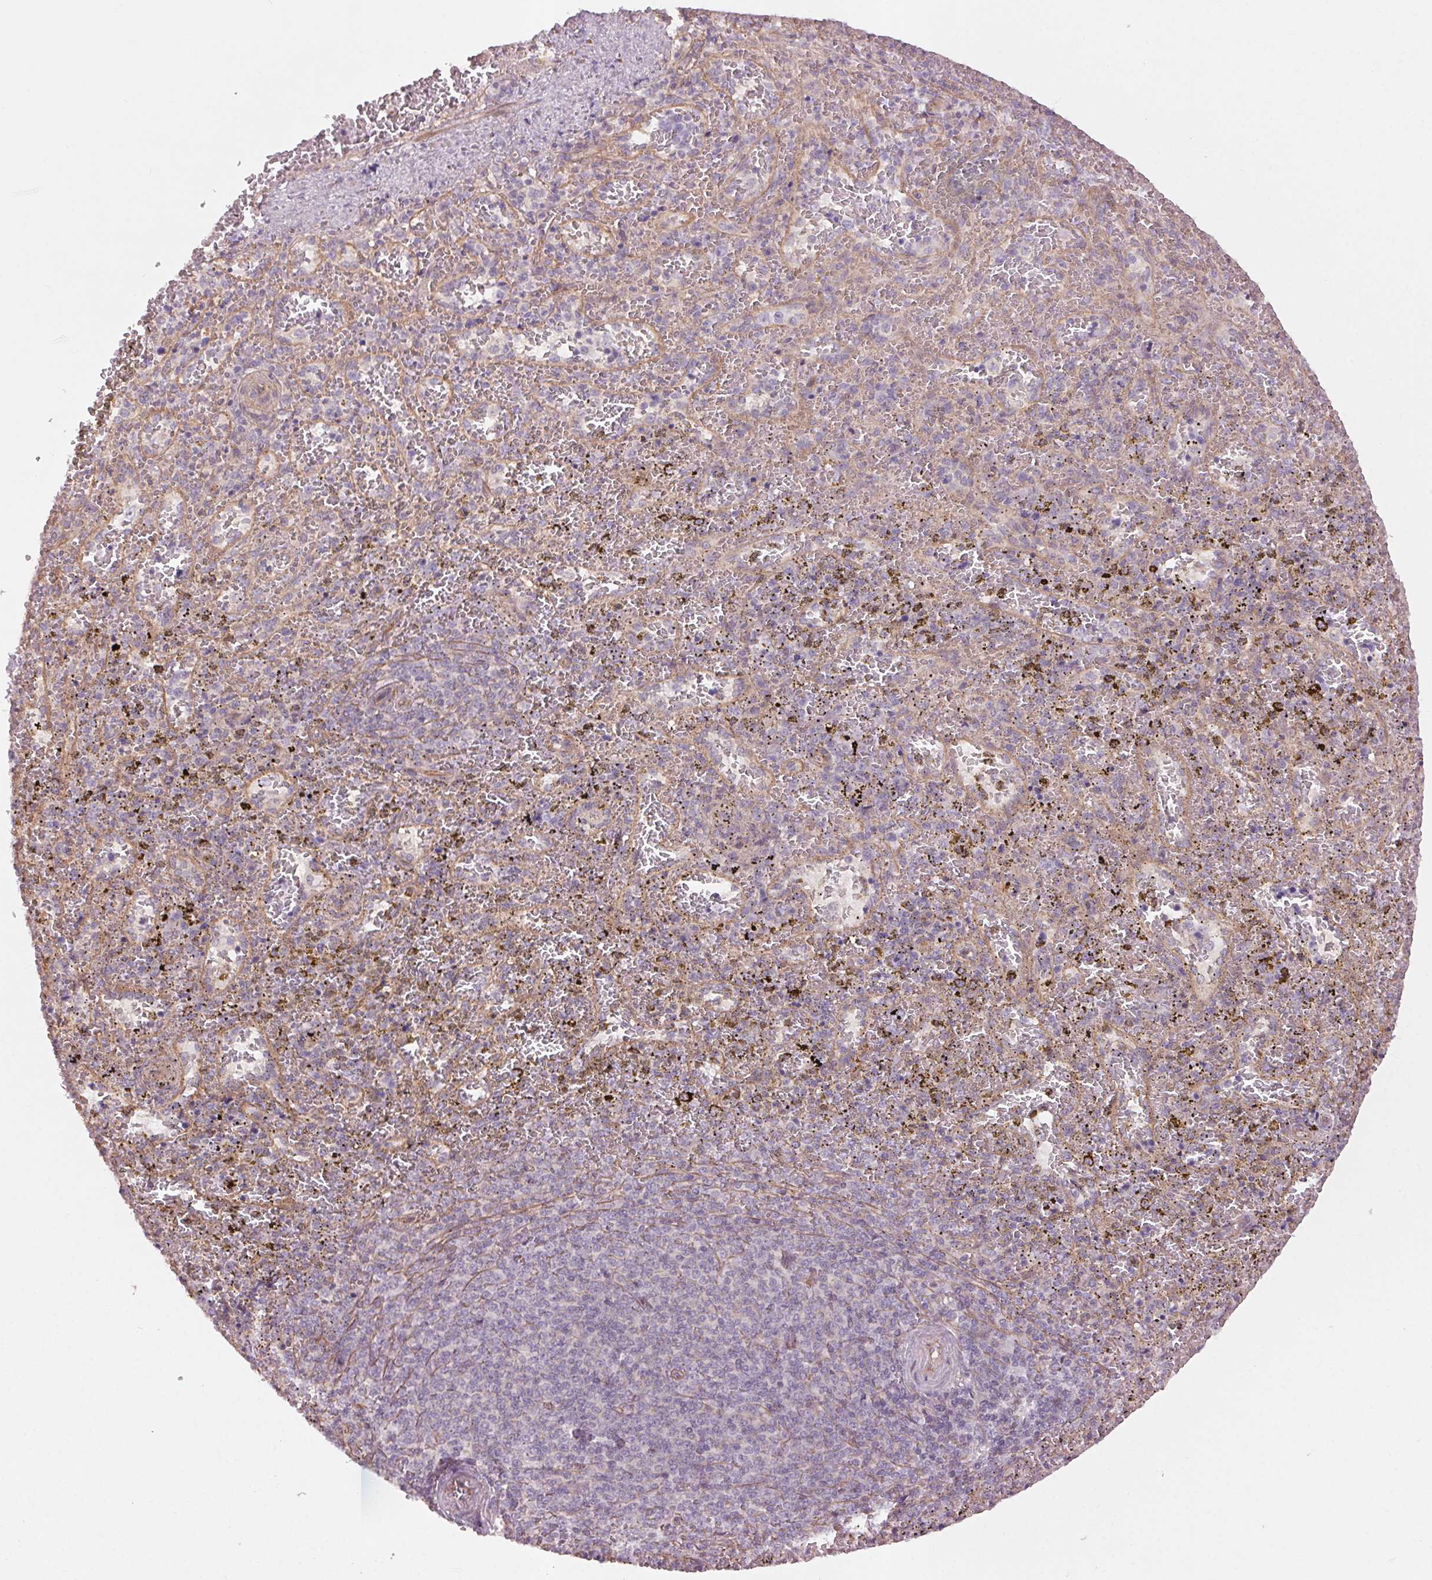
{"staining": {"intensity": "negative", "quantity": "none", "location": "none"}, "tissue": "spleen", "cell_type": "Cells in red pulp", "image_type": "normal", "snomed": [{"axis": "morphology", "description": "Normal tissue, NOS"}, {"axis": "topography", "description": "Spleen"}], "caption": "An immunohistochemistry (IHC) photomicrograph of unremarkable spleen is shown. There is no staining in cells in red pulp of spleen.", "gene": "CCSER1", "patient": {"sex": "female", "age": 50}}